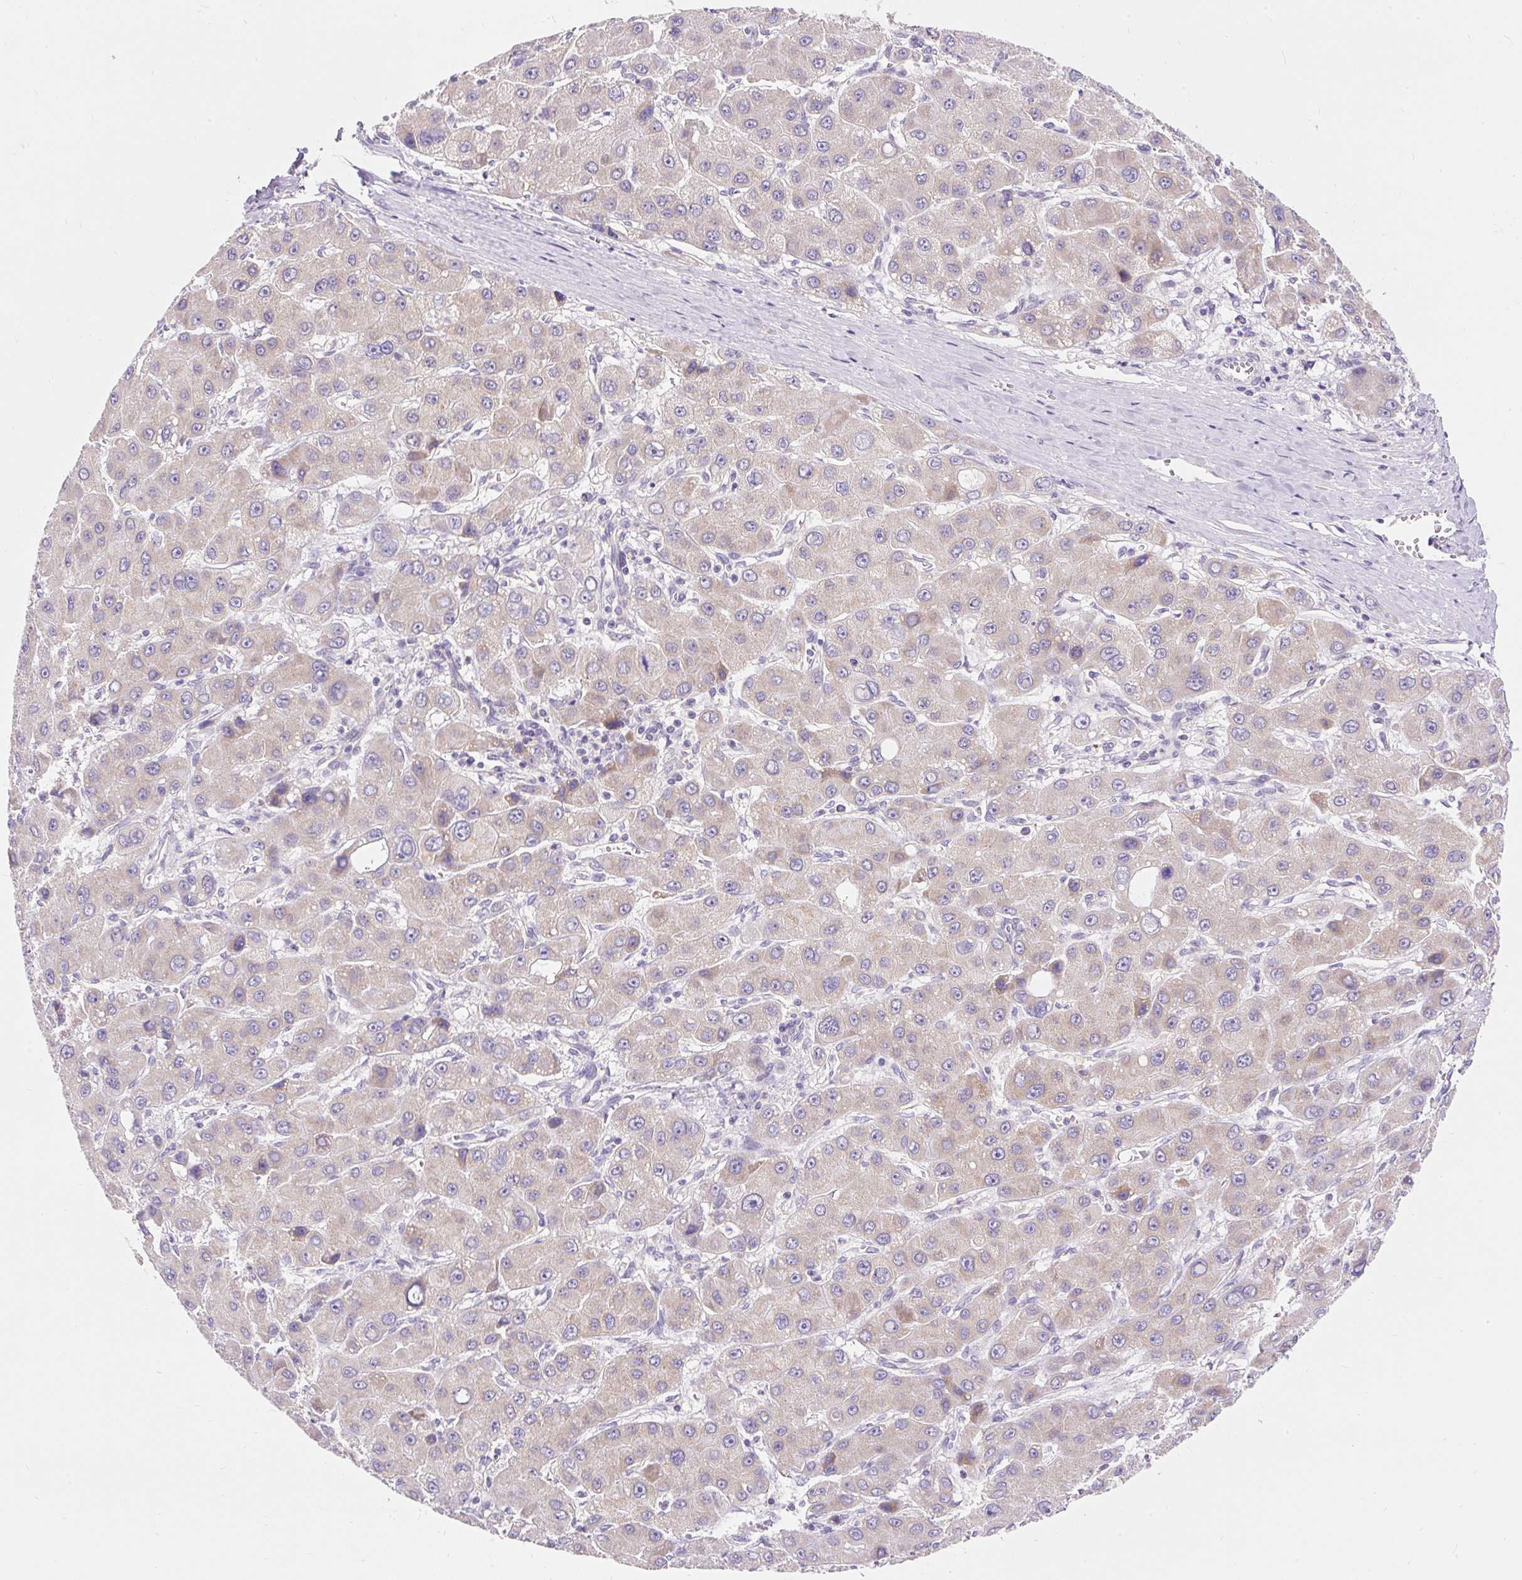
{"staining": {"intensity": "negative", "quantity": "none", "location": "none"}, "tissue": "liver cancer", "cell_type": "Tumor cells", "image_type": "cancer", "snomed": [{"axis": "morphology", "description": "Carcinoma, Hepatocellular, NOS"}, {"axis": "topography", "description": "Liver"}], "caption": "Immunohistochemistry micrograph of hepatocellular carcinoma (liver) stained for a protein (brown), which exhibits no staining in tumor cells. (Brightfield microscopy of DAB (3,3'-diaminobenzidine) IHC at high magnification).", "gene": "PMAIP1", "patient": {"sex": "male", "age": 55}}